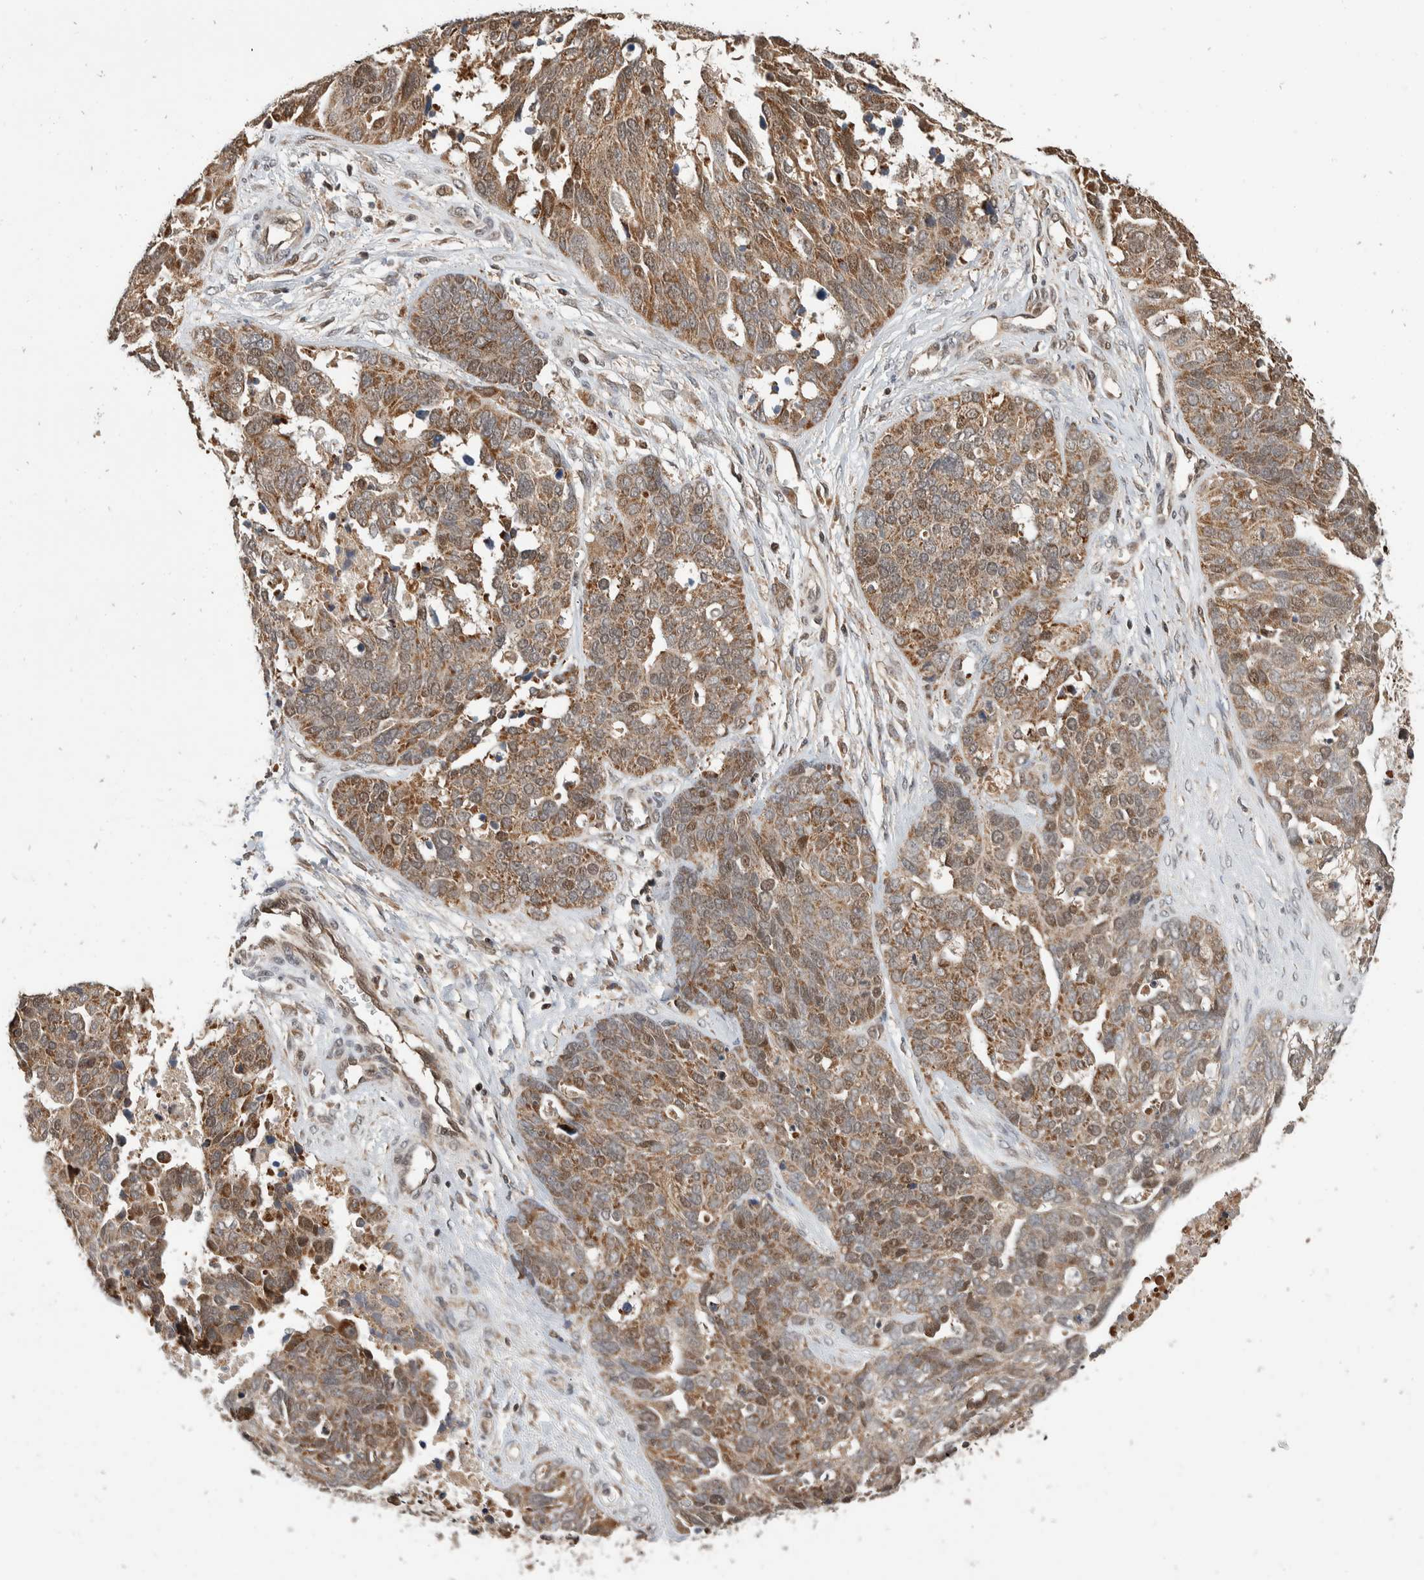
{"staining": {"intensity": "weak", "quantity": ">75%", "location": "cytoplasmic/membranous,nuclear"}, "tissue": "ovarian cancer", "cell_type": "Tumor cells", "image_type": "cancer", "snomed": [{"axis": "morphology", "description": "Cystadenocarcinoma, serous, NOS"}, {"axis": "topography", "description": "Ovary"}], "caption": "Immunohistochemical staining of human ovarian serous cystadenocarcinoma shows low levels of weak cytoplasmic/membranous and nuclear staining in about >75% of tumor cells. (DAB (3,3'-diaminobenzidine) = brown stain, brightfield microscopy at high magnification).", "gene": "ABHD11", "patient": {"sex": "female", "age": 44}}